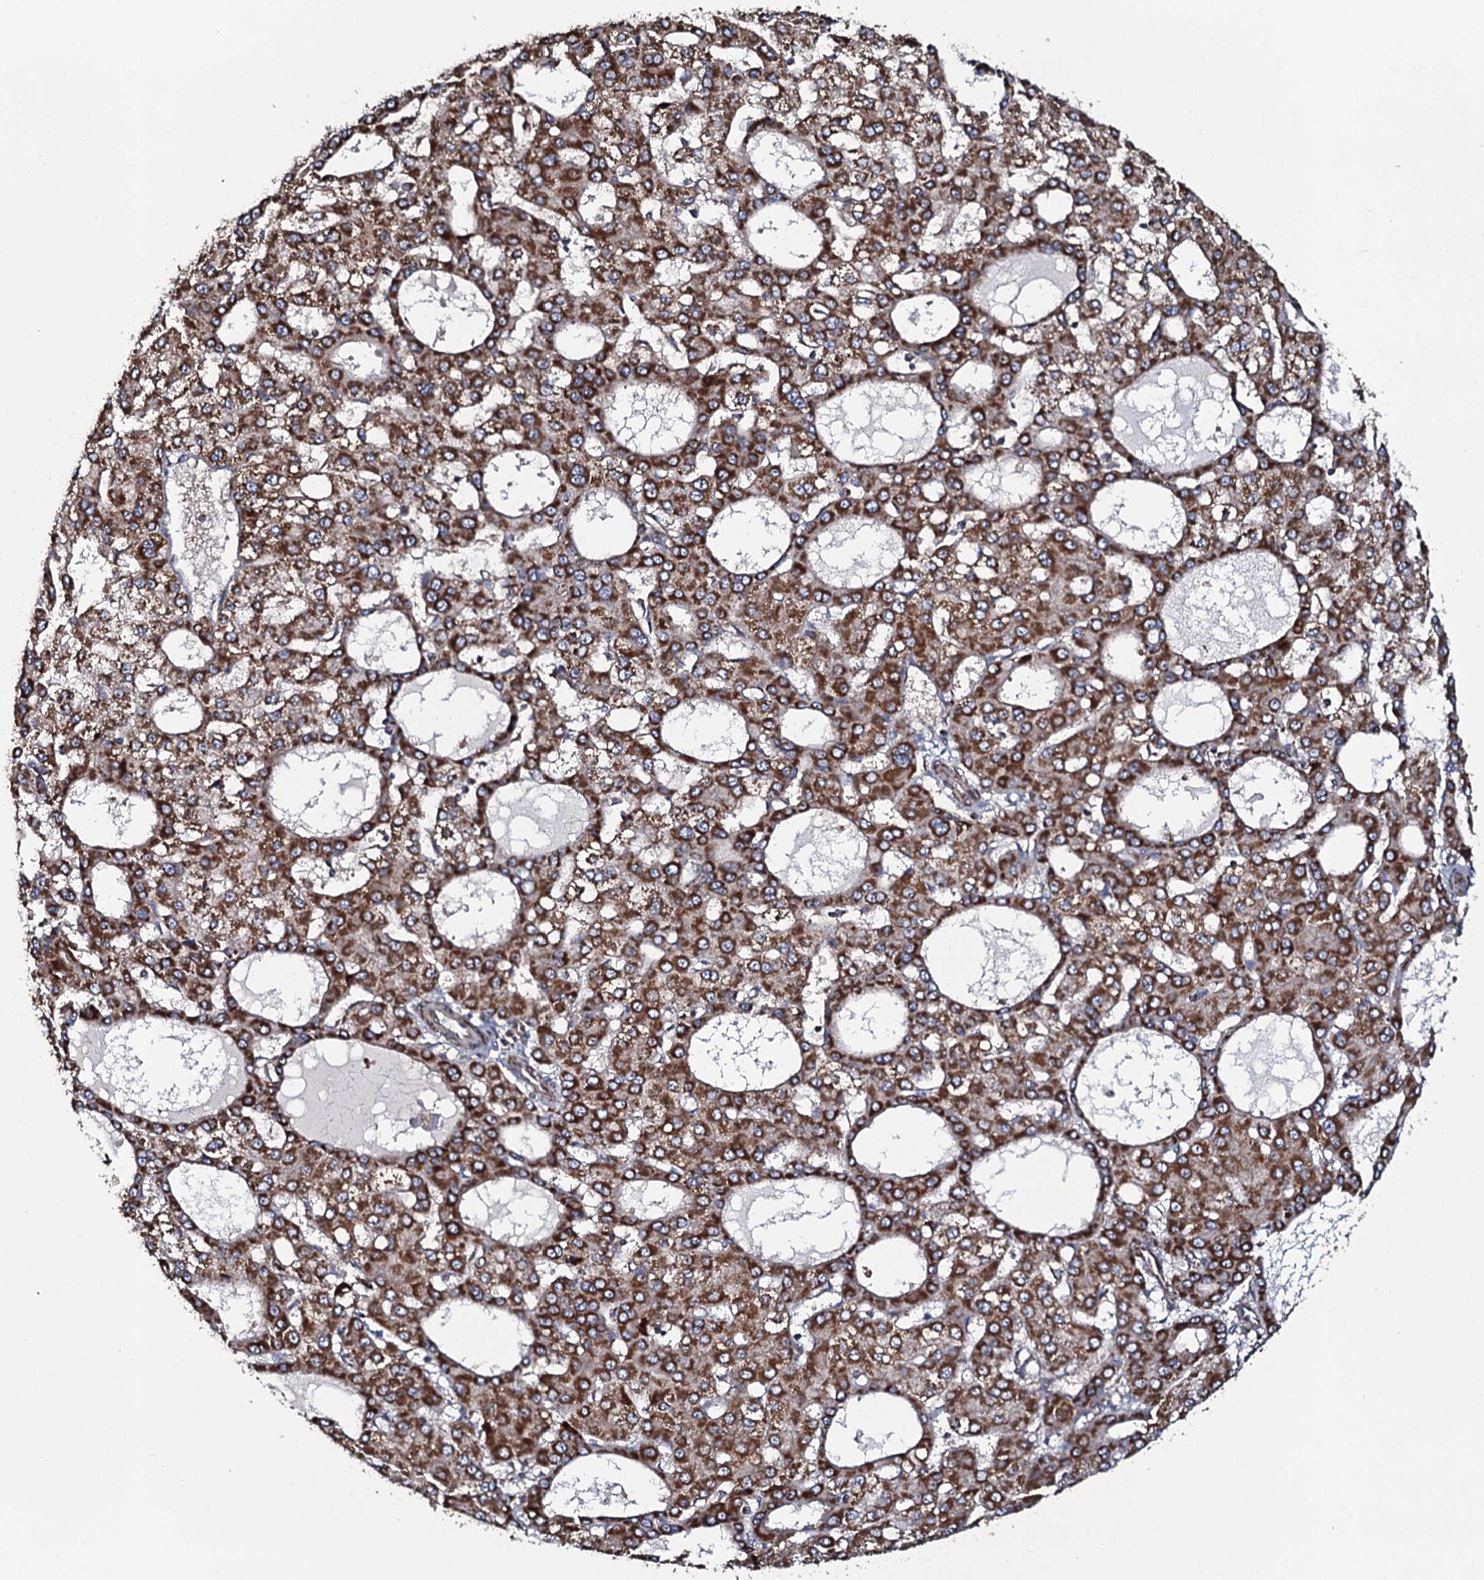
{"staining": {"intensity": "strong", "quantity": ">75%", "location": "cytoplasmic/membranous"}, "tissue": "liver cancer", "cell_type": "Tumor cells", "image_type": "cancer", "snomed": [{"axis": "morphology", "description": "Carcinoma, Hepatocellular, NOS"}, {"axis": "topography", "description": "Liver"}], "caption": "Protein expression by IHC exhibits strong cytoplasmic/membranous expression in approximately >75% of tumor cells in hepatocellular carcinoma (liver). The staining was performed using DAB to visualize the protein expression in brown, while the nuclei were stained in blue with hematoxylin (Magnification: 20x).", "gene": "EVC2", "patient": {"sex": "male", "age": 47}}